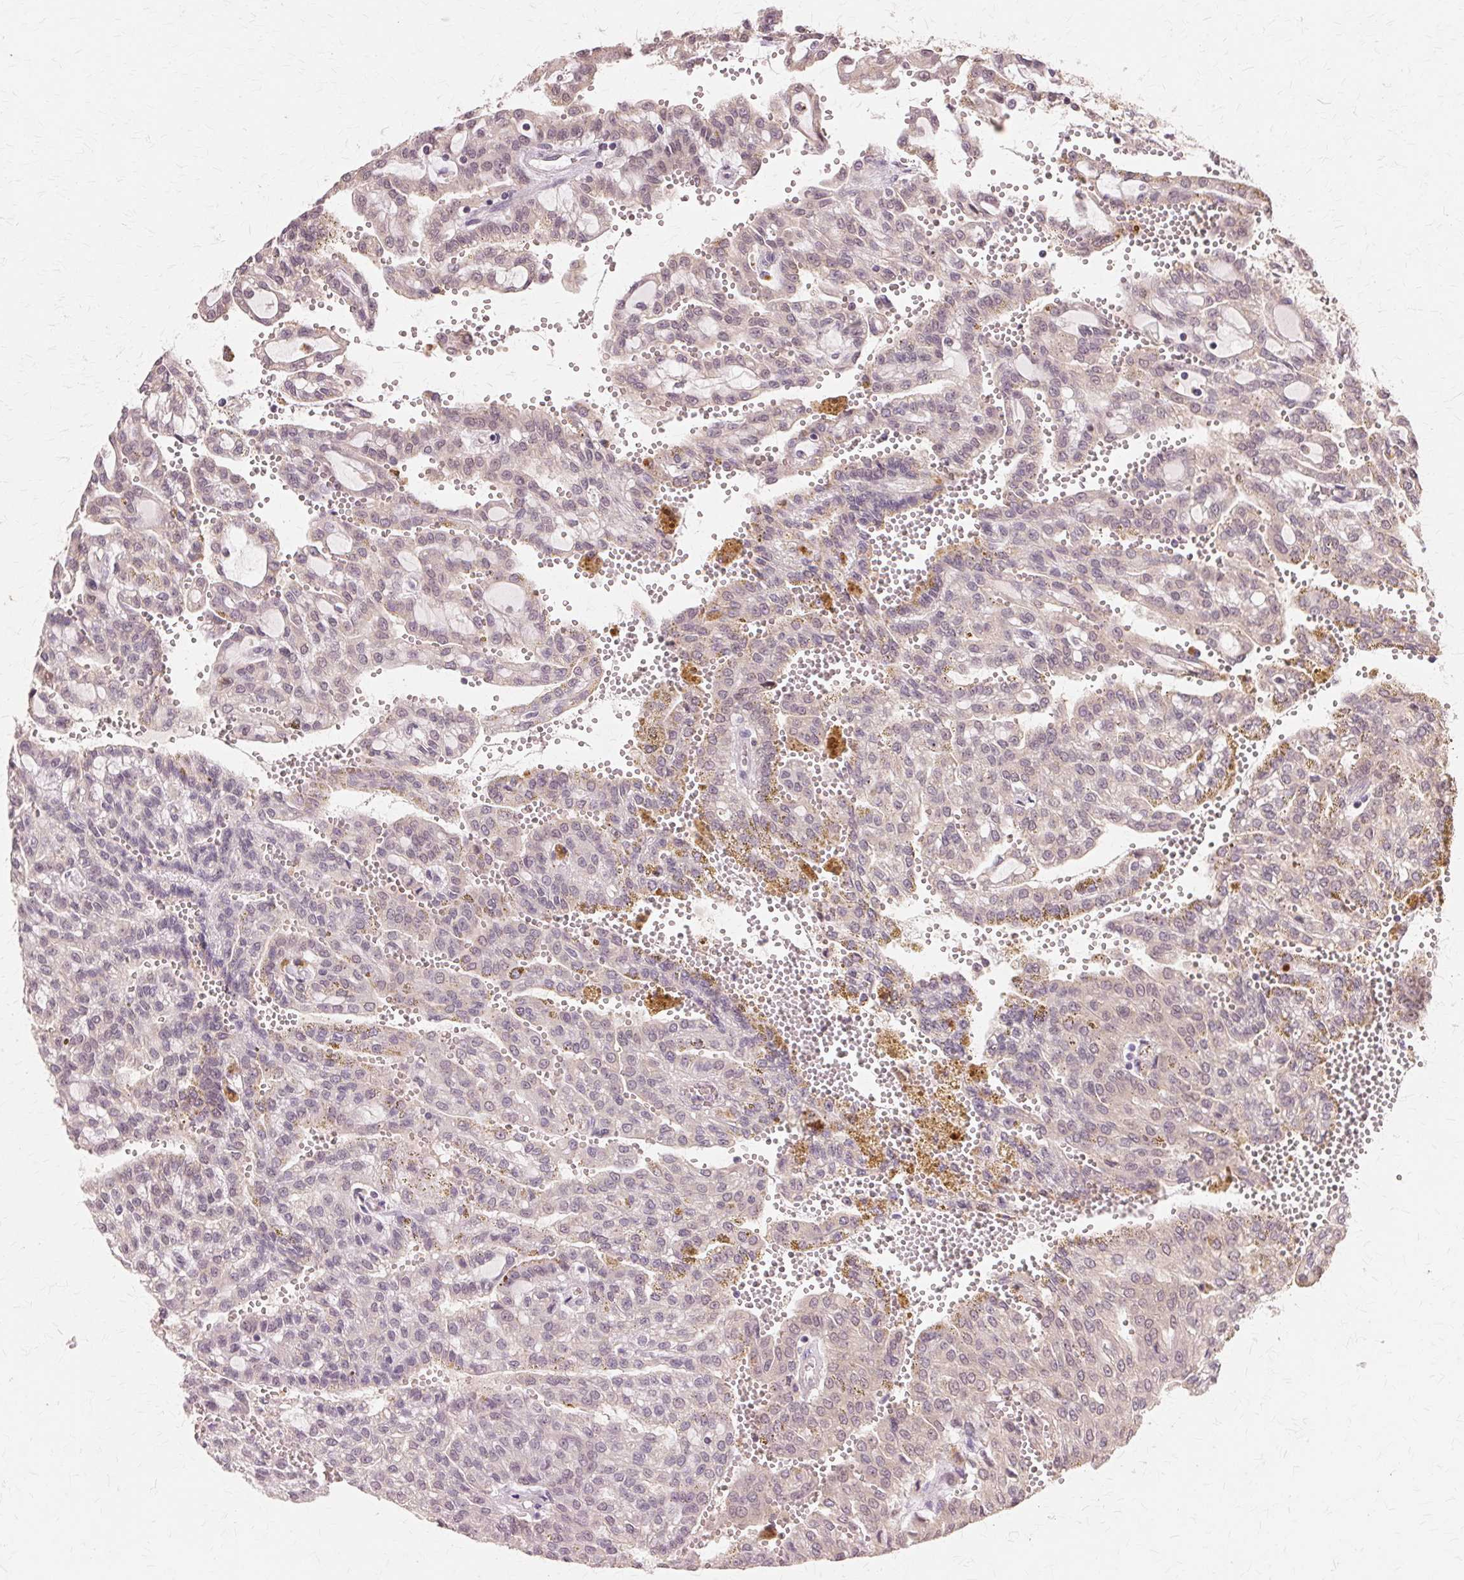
{"staining": {"intensity": "weak", "quantity": "<25%", "location": "nuclear"}, "tissue": "renal cancer", "cell_type": "Tumor cells", "image_type": "cancer", "snomed": [{"axis": "morphology", "description": "Adenocarcinoma, NOS"}, {"axis": "topography", "description": "Kidney"}], "caption": "Image shows no significant protein staining in tumor cells of adenocarcinoma (renal).", "gene": "PRMT5", "patient": {"sex": "male", "age": 63}}